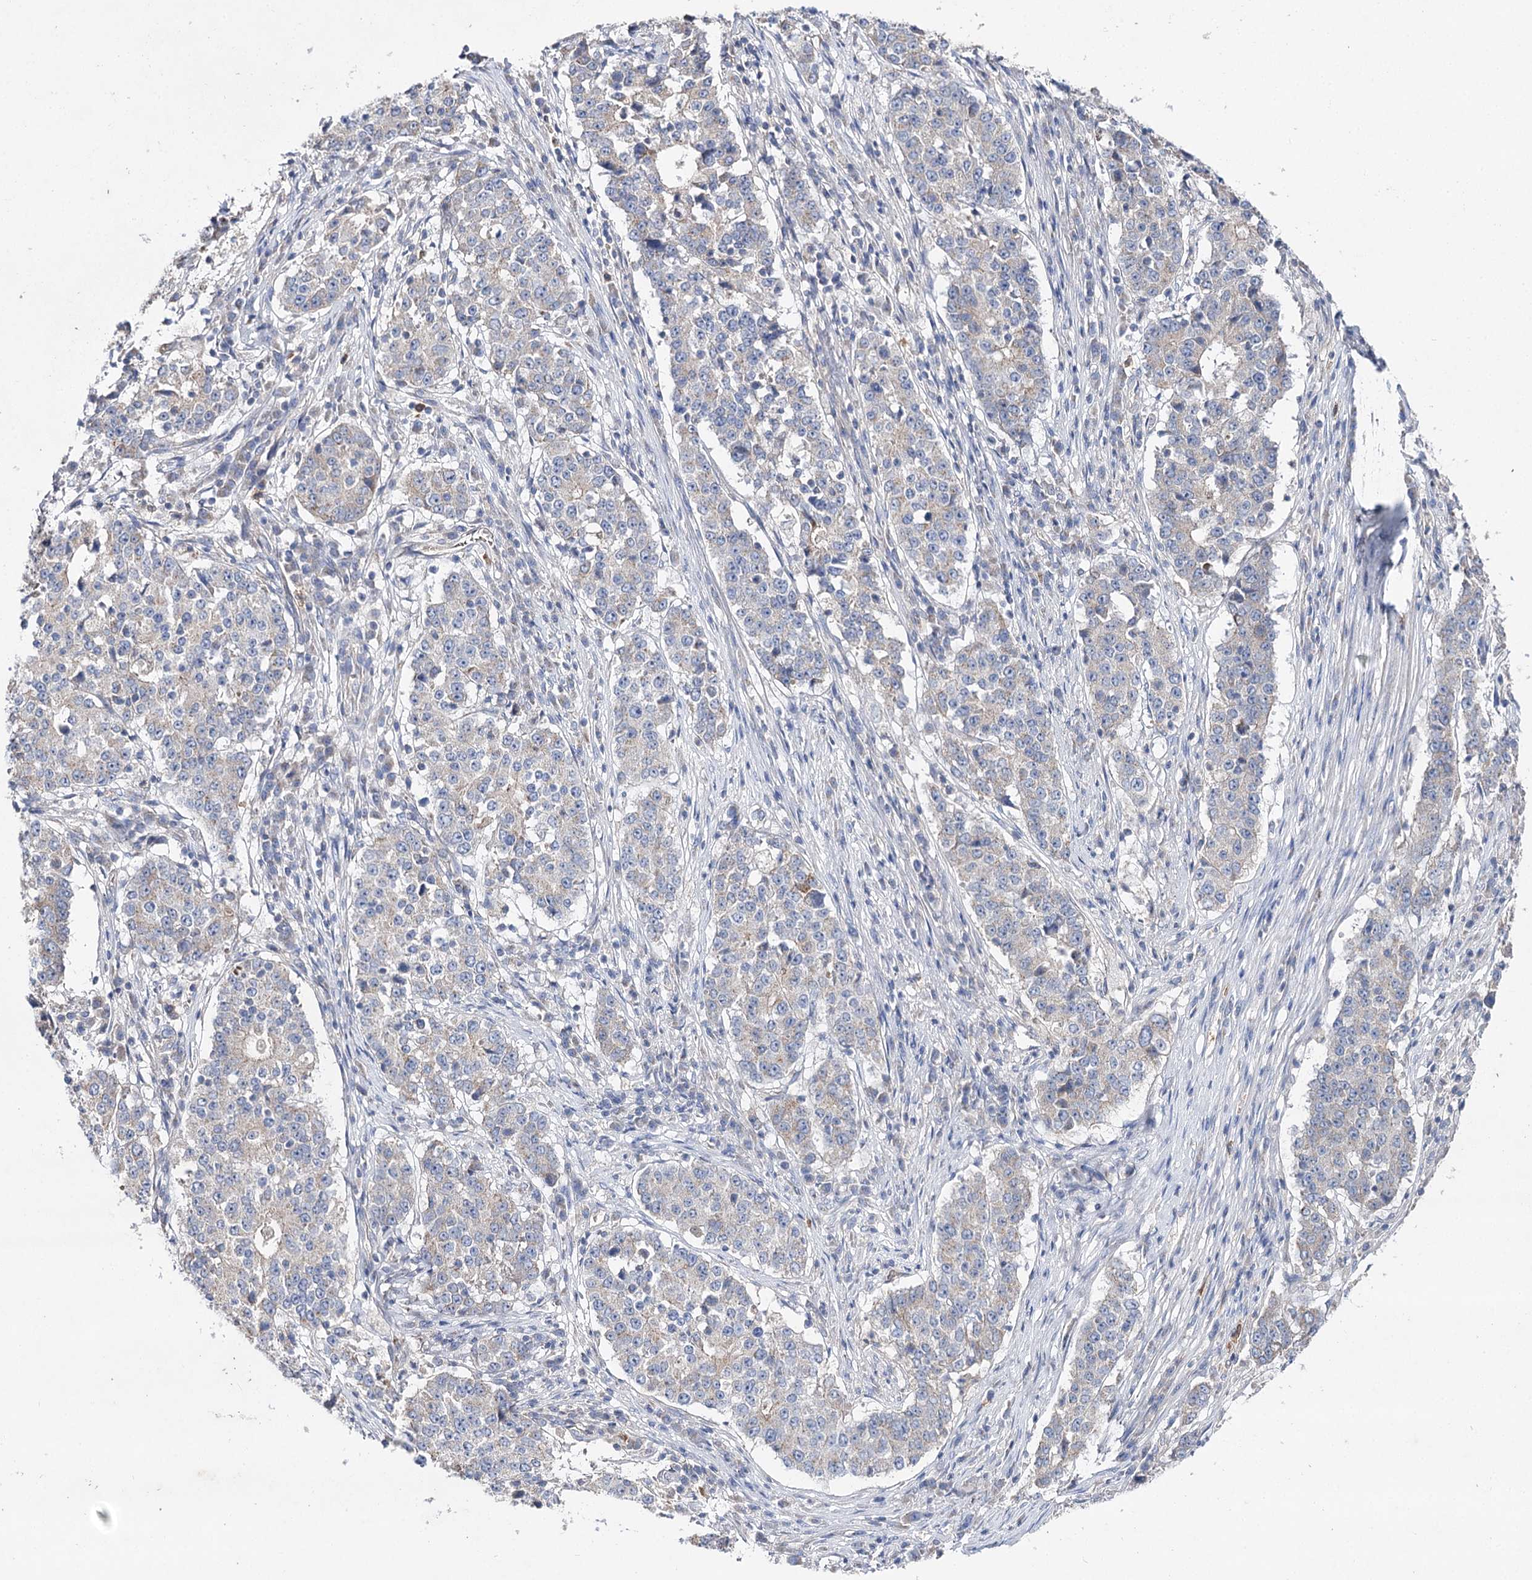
{"staining": {"intensity": "weak", "quantity": "<25%", "location": "cytoplasmic/membranous"}, "tissue": "stomach cancer", "cell_type": "Tumor cells", "image_type": "cancer", "snomed": [{"axis": "morphology", "description": "Adenocarcinoma, NOS"}, {"axis": "topography", "description": "Stomach"}], "caption": "Stomach adenocarcinoma was stained to show a protein in brown. There is no significant positivity in tumor cells.", "gene": "AURKC", "patient": {"sex": "male", "age": 59}}